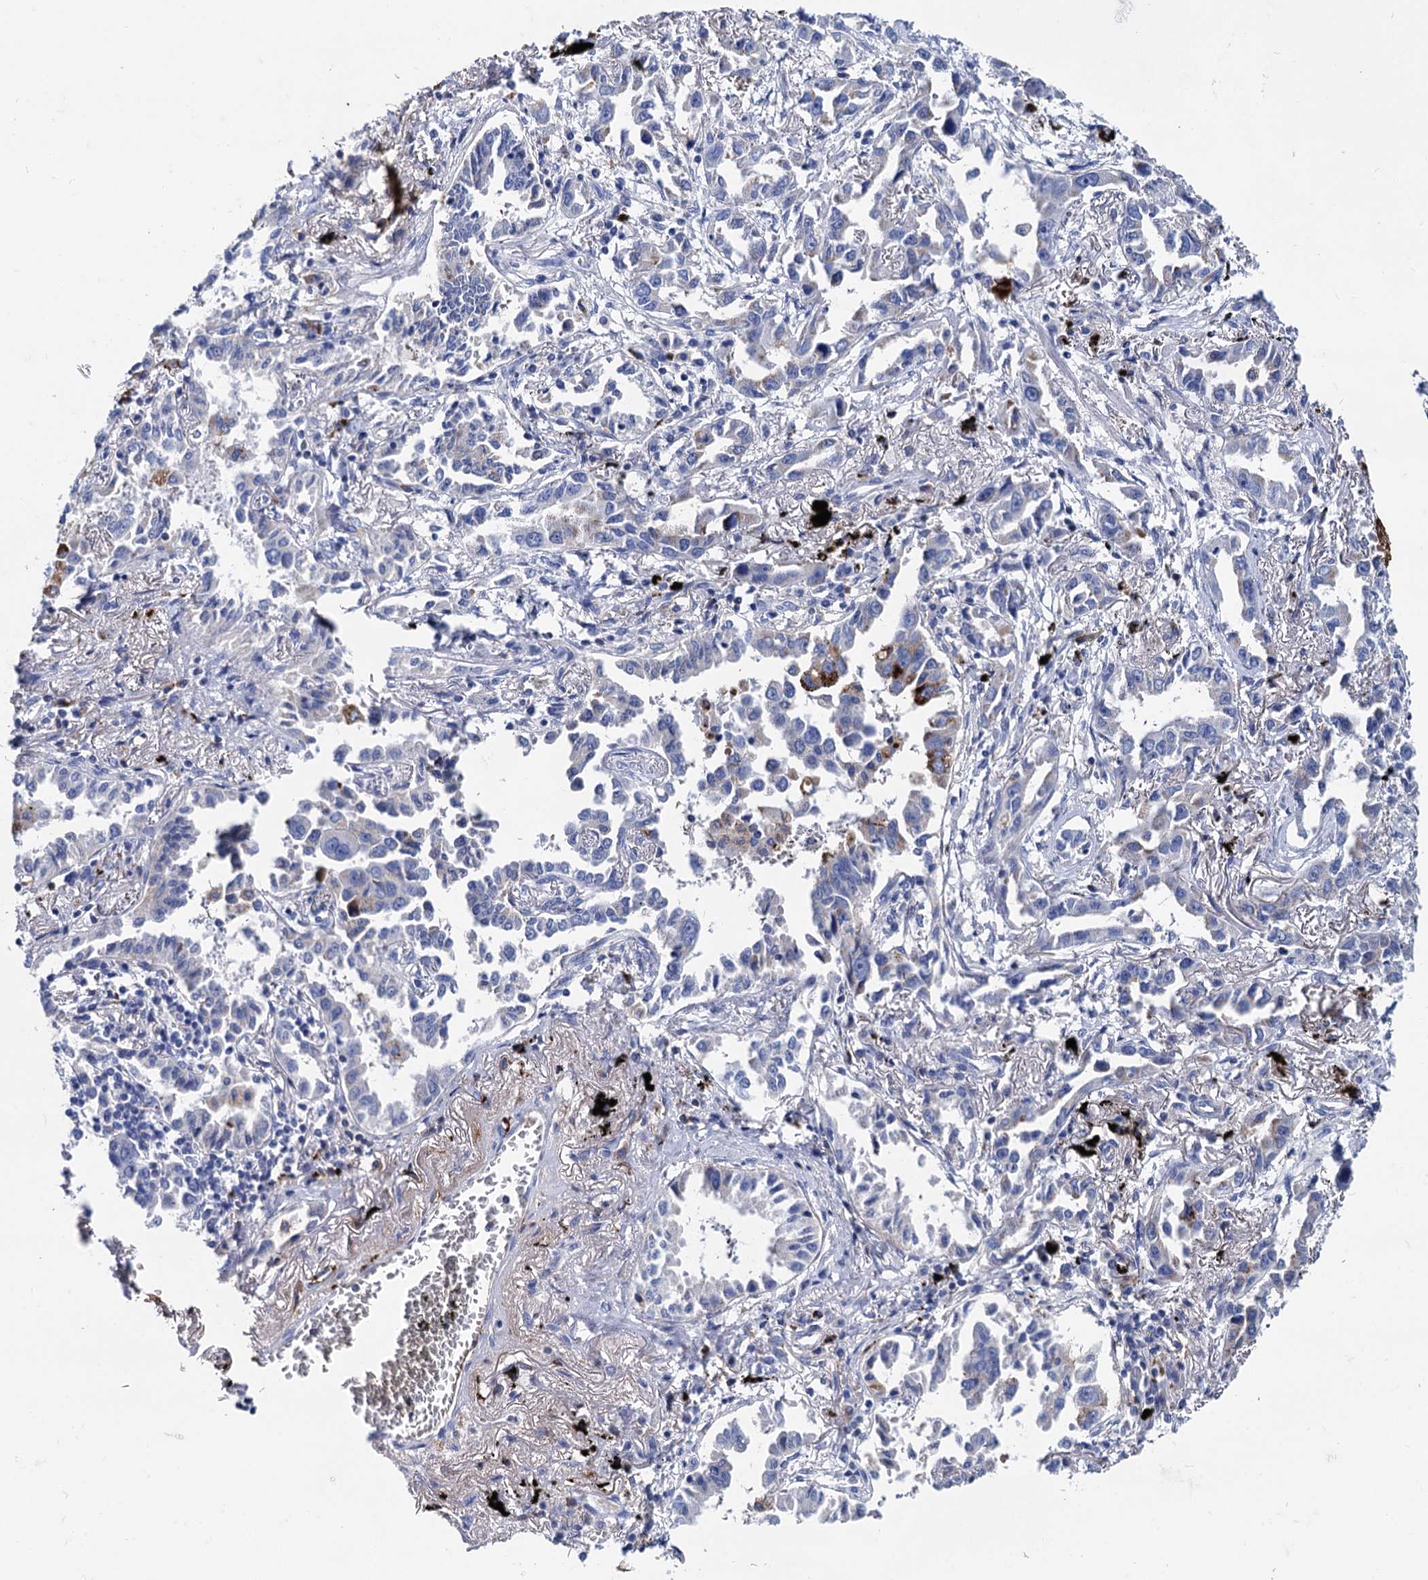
{"staining": {"intensity": "negative", "quantity": "none", "location": "none"}, "tissue": "lung cancer", "cell_type": "Tumor cells", "image_type": "cancer", "snomed": [{"axis": "morphology", "description": "Adenocarcinoma, NOS"}, {"axis": "topography", "description": "Lung"}], "caption": "Adenocarcinoma (lung) was stained to show a protein in brown. There is no significant positivity in tumor cells.", "gene": "APOD", "patient": {"sex": "male", "age": 67}}